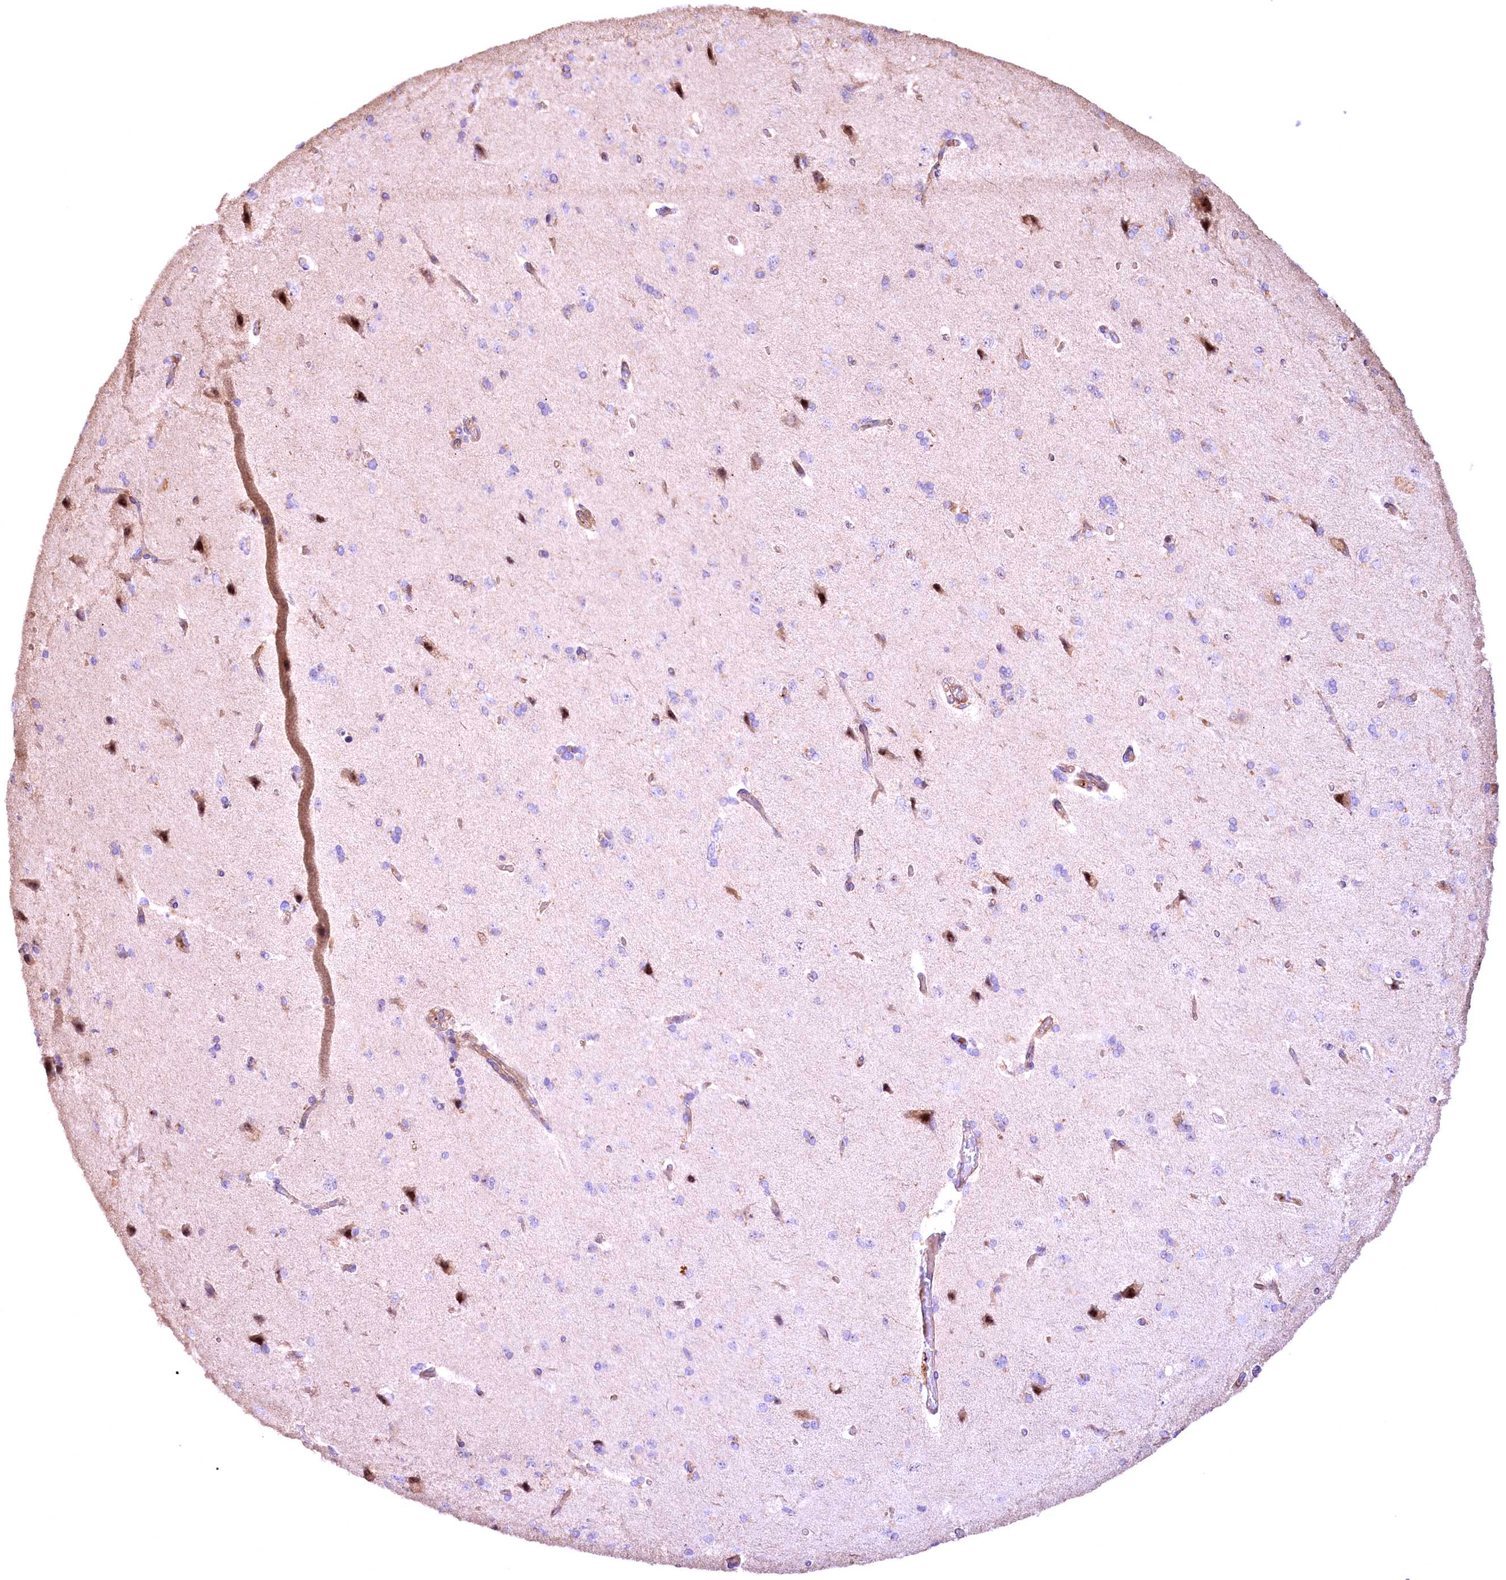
{"staining": {"intensity": "weak", "quantity": ">75%", "location": "cytoplasmic/membranous"}, "tissue": "cerebral cortex", "cell_type": "Endothelial cells", "image_type": "normal", "snomed": [{"axis": "morphology", "description": "Normal tissue, NOS"}, {"axis": "topography", "description": "Cerebral cortex"}], "caption": "Immunohistochemistry histopathology image of normal cerebral cortex stained for a protein (brown), which exhibits low levels of weak cytoplasmic/membranous staining in about >75% of endothelial cells.", "gene": "FUZ", "patient": {"sex": "male", "age": 62}}